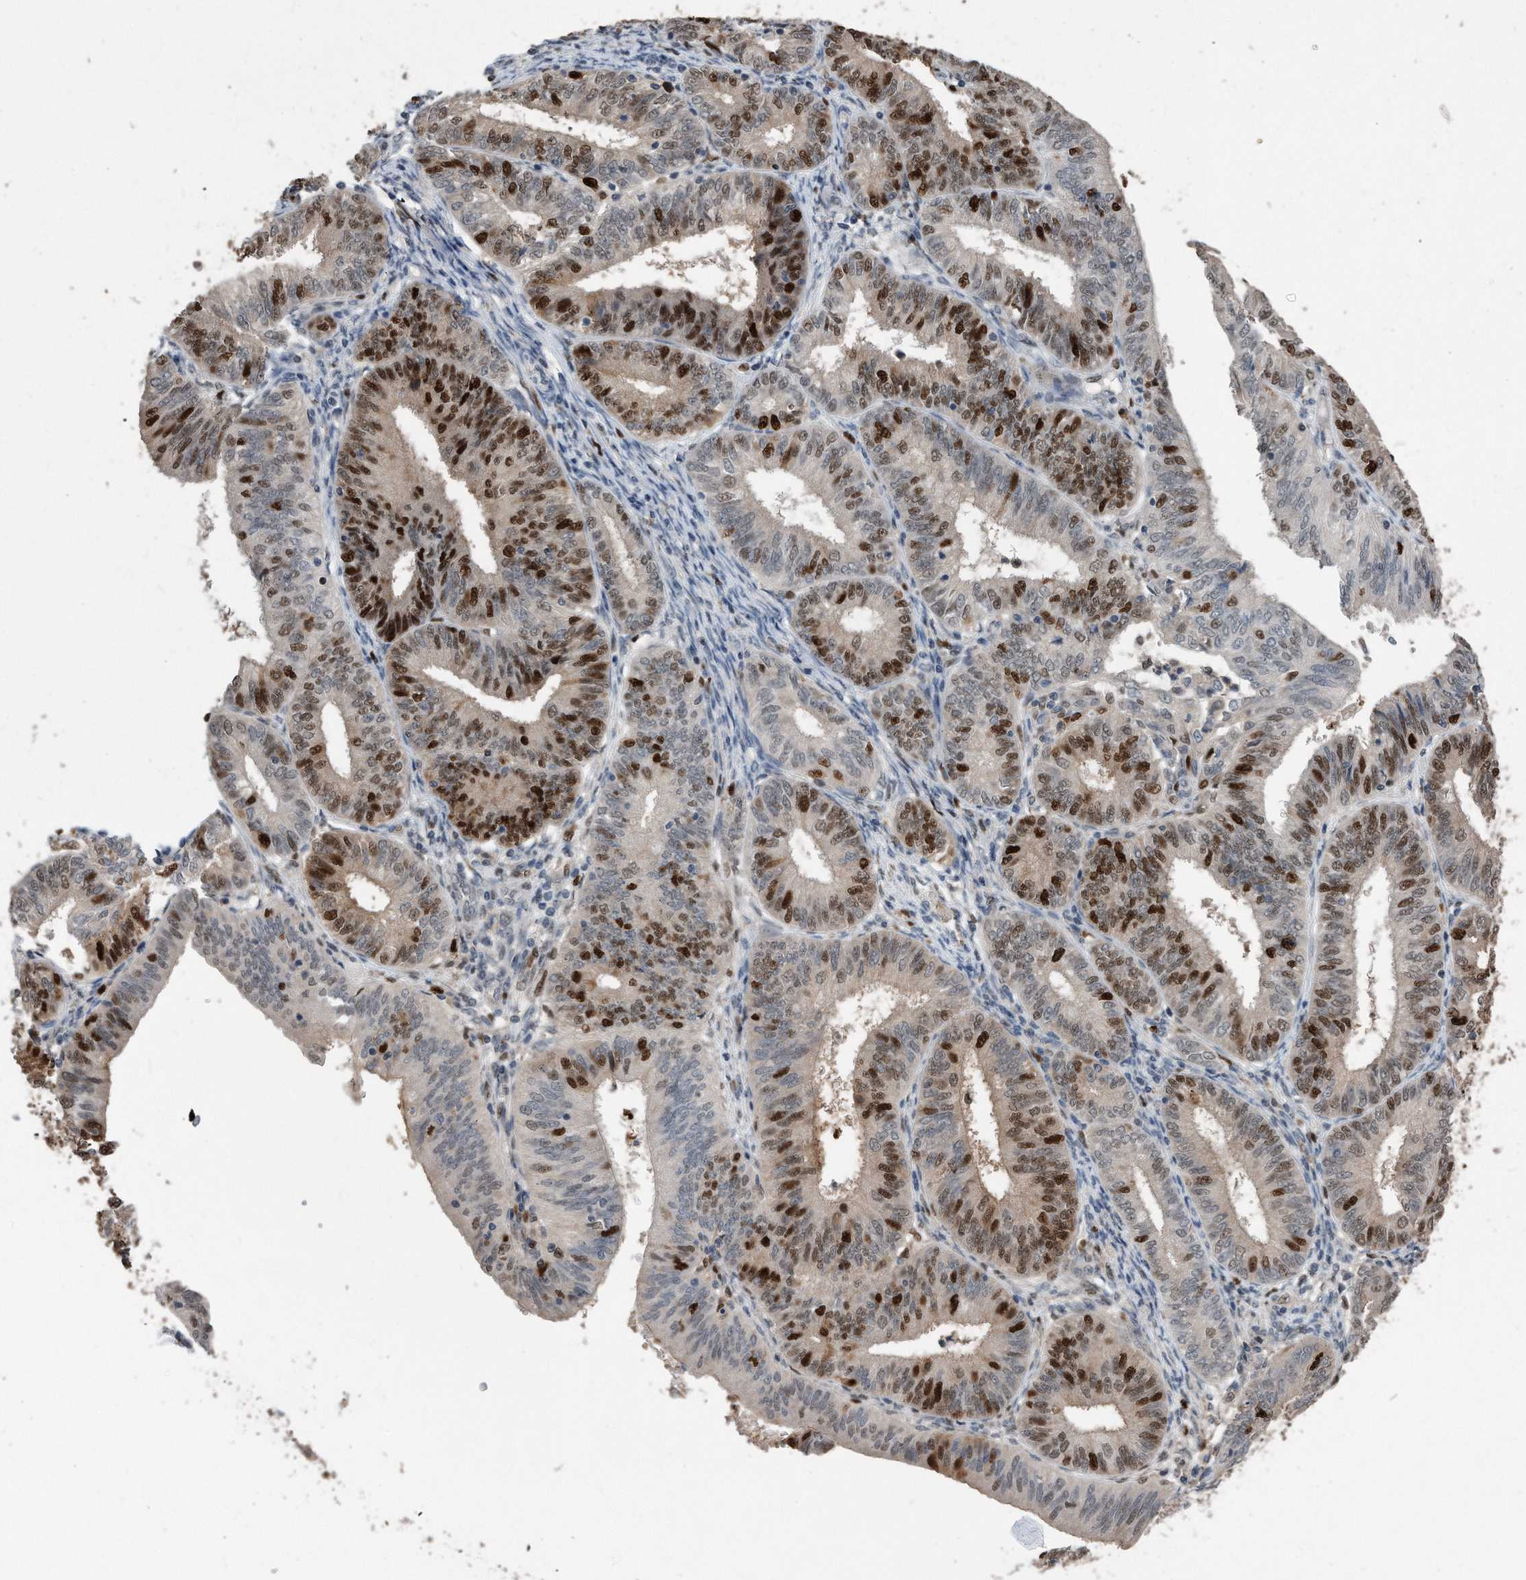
{"staining": {"intensity": "strong", "quantity": "25%-75%", "location": "nuclear"}, "tissue": "endometrial cancer", "cell_type": "Tumor cells", "image_type": "cancer", "snomed": [{"axis": "morphology", "description": "Adenocarcinoma, NOS"}, {"axis": "topography", "description": "Endometrium"}], "caption": "Endometrial cancer tissue exhibits strong nuclear positivity in approximately 25%-75% of tumor cells, visualized by immunohistochemistry.", "gene": "PCNA", "patient": {"sex": "female", "age": 51}}